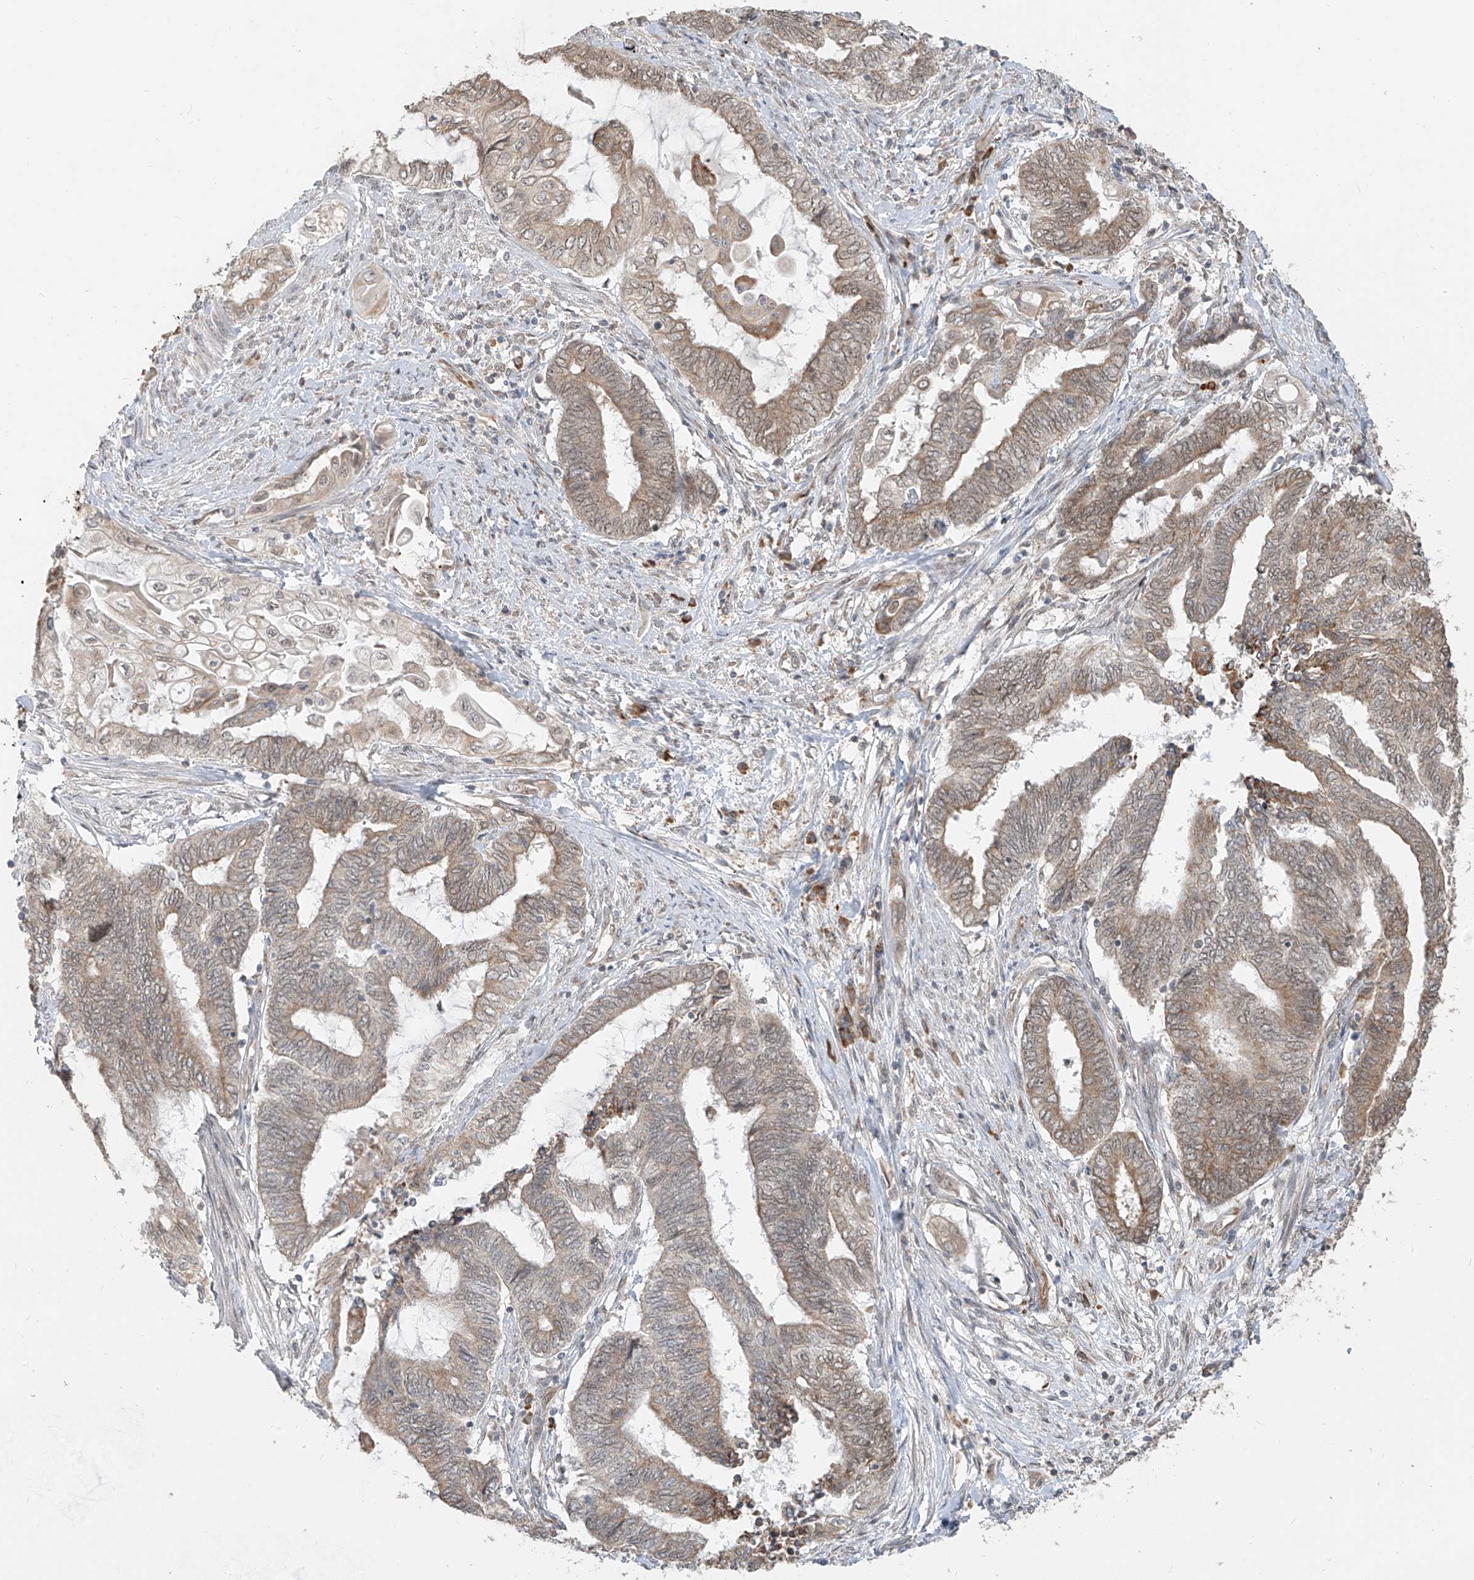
{"staining": {"intensity": "weak", "quantity": ">75%", "location": "cytoplasmic/membranous"}, "tissue": "endometrial cancer", "cell_type": "Tumor cells", "image_type": "cancer", "snomed": [{"axis": "morphology", "description": "Adenocarcinoma, NOS"}, {"axis": "topography", "description": "Uterus"}, {"axis": "topography", "description": "Endometrium"}], "caption": "The photomicrograph demonstrates a brown stain indicating the presence of a protein in the cytoplasmic/membranous of tumor cells in endometrial cancer.", "gene": "ZMYM2", "patient": {"sex": "female", "age": 70}}